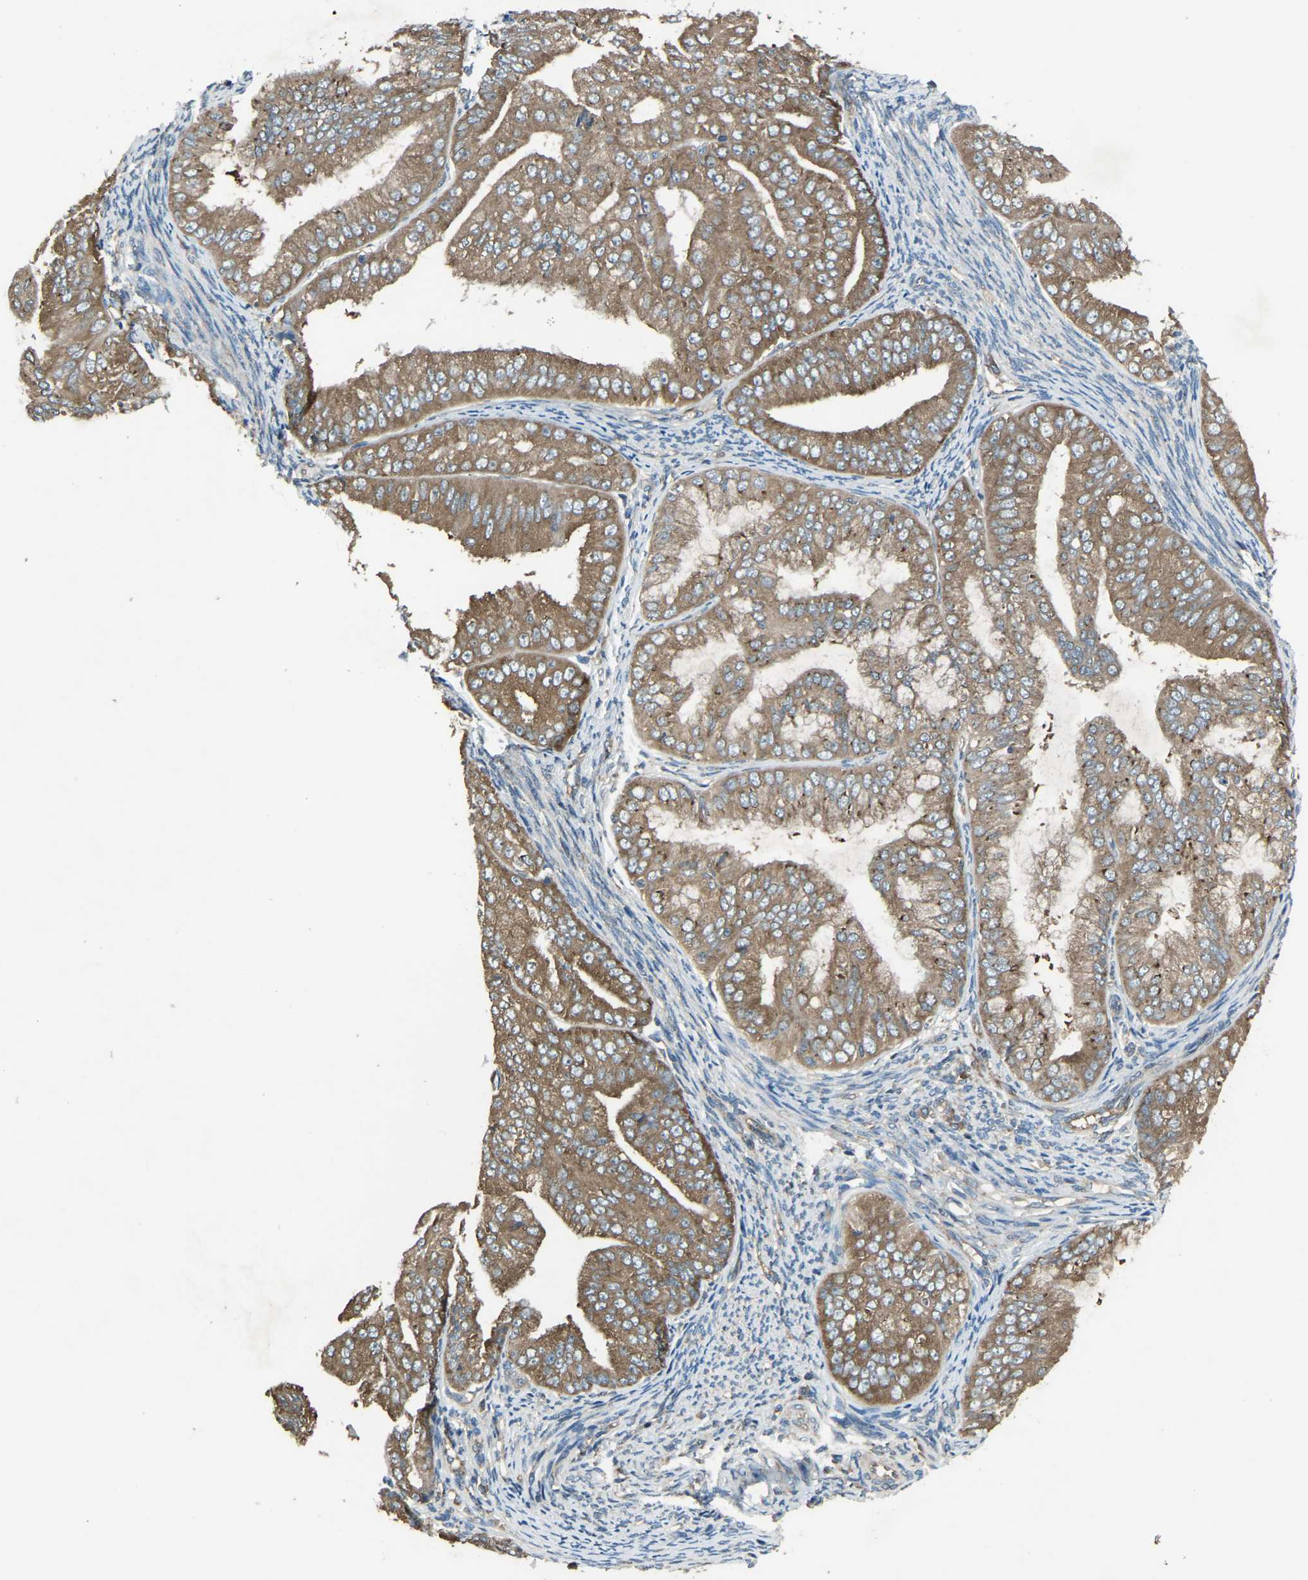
{"staining": {"intensity": "moderate", "quantity": ">75%", "location": "cytoplasmic/membranous"}, "tissue": "endometrial cancer", "cell_type": "Tumor cells", "image_type": "cancer", "snomed": [{"axis": "morphology", "description": "Adenocarcinoma, NOS"}, {"axis": "topography", "description": "Endometrium"}], "caption": "Brown immunohistochemical staining in human endometrial cancer displays moderate cytoplasmic/membranous positivity in about >75% of tumor cells. (brown staining indicates protein expression, while blue staining denotes nuclei).", "gene": "AIMP1", "patient": {"sex": "female", "age": 63}}